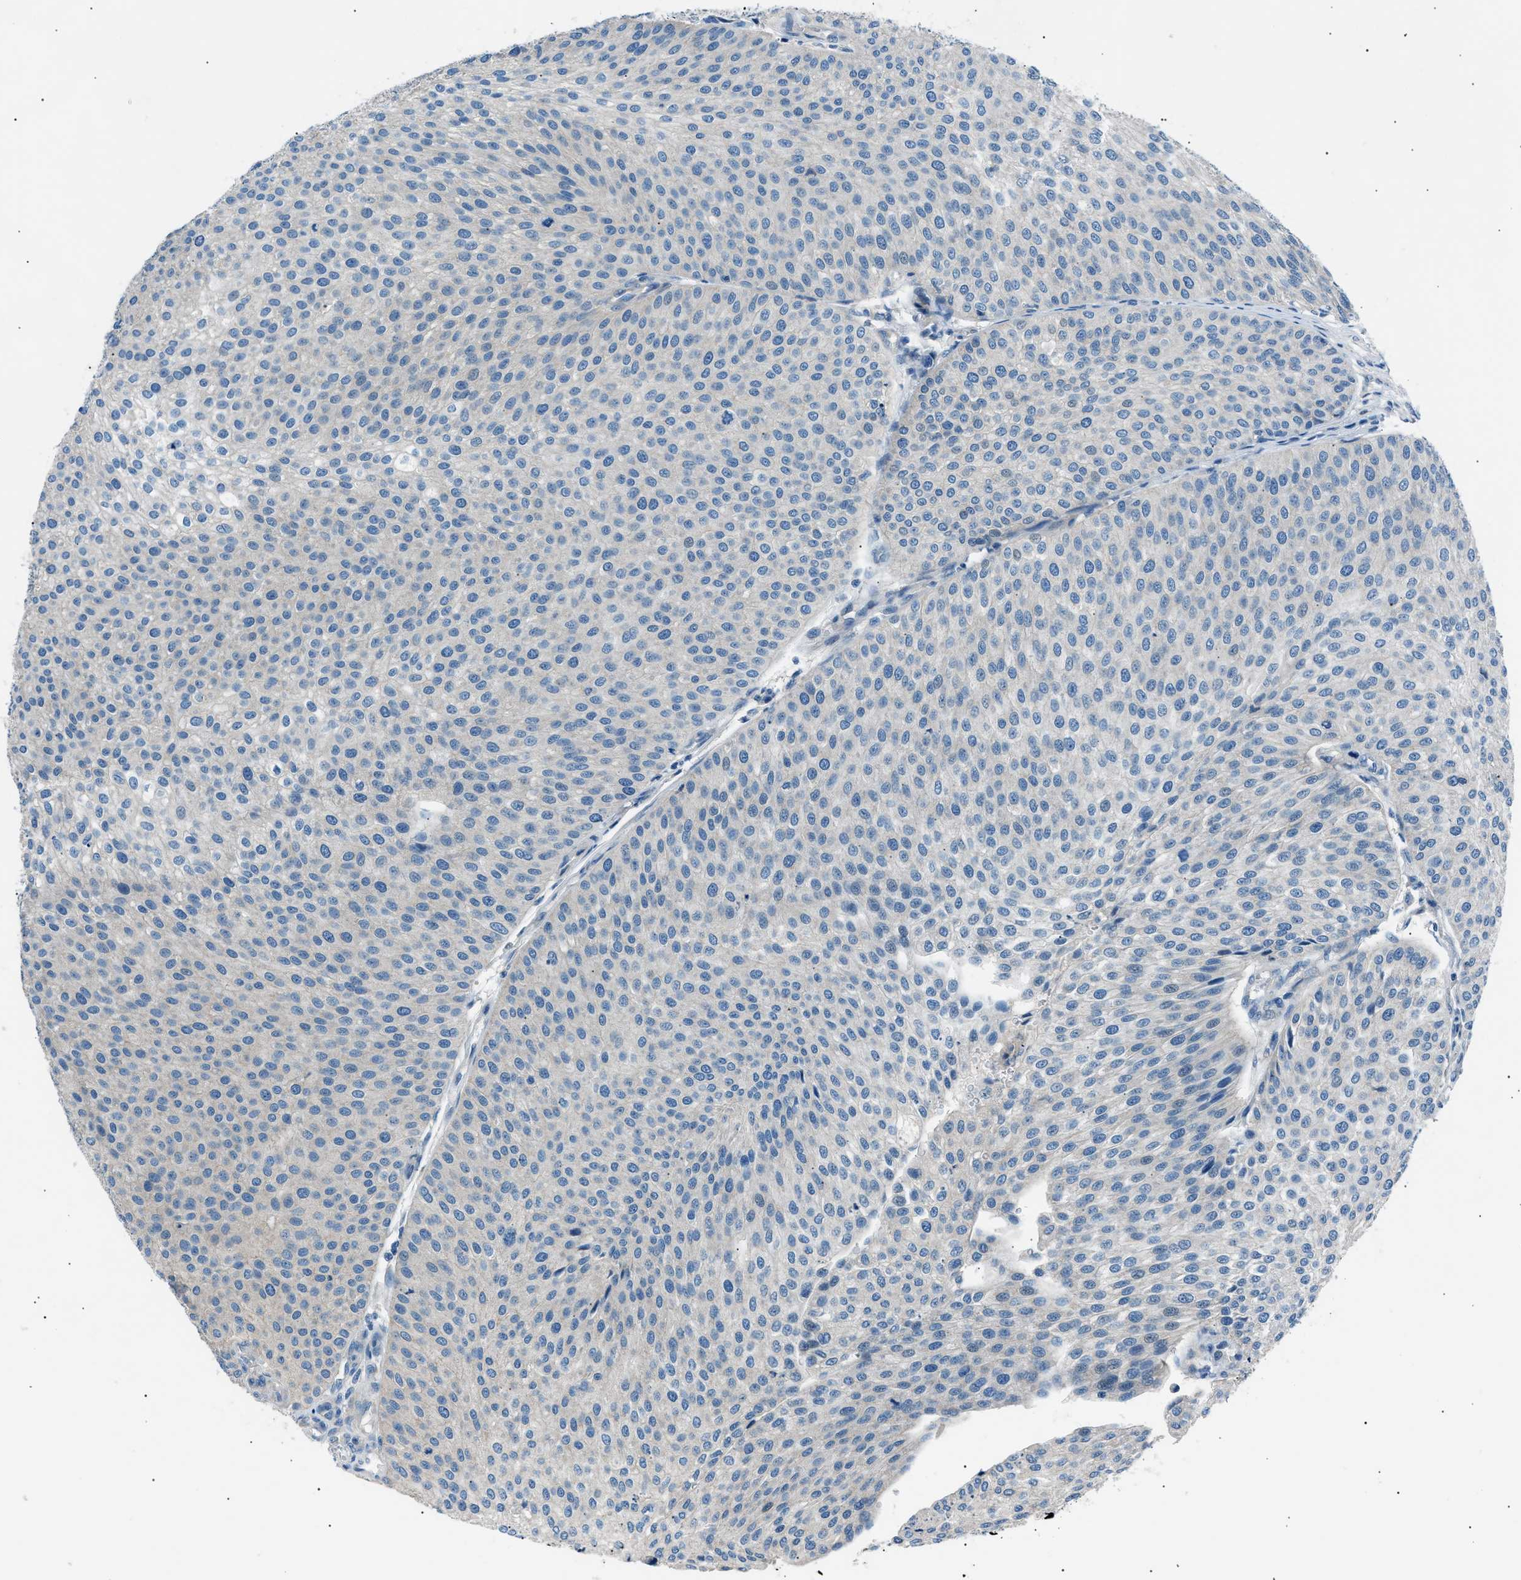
{"staining": {"intensity": "negative", "quantity": "none", "location": "none"}, "tissue": "urothelial cancer", "cell_type": "Tumor cells", "image_type": "cancer", "snomed": [{"axis": "morphology", "description": "Urothelial carcinoma, Low grade"}, {"axis": "topography", "description": "Smooth muscle"}, {"axis": "topography", "description": "Urinary bladder"}], "caption": "Protein analysis of urothelial cancer shows no significant staining in tumor cells.", "gene": "LRRC37B", "patient": {"sex": "male", "age": 60}}